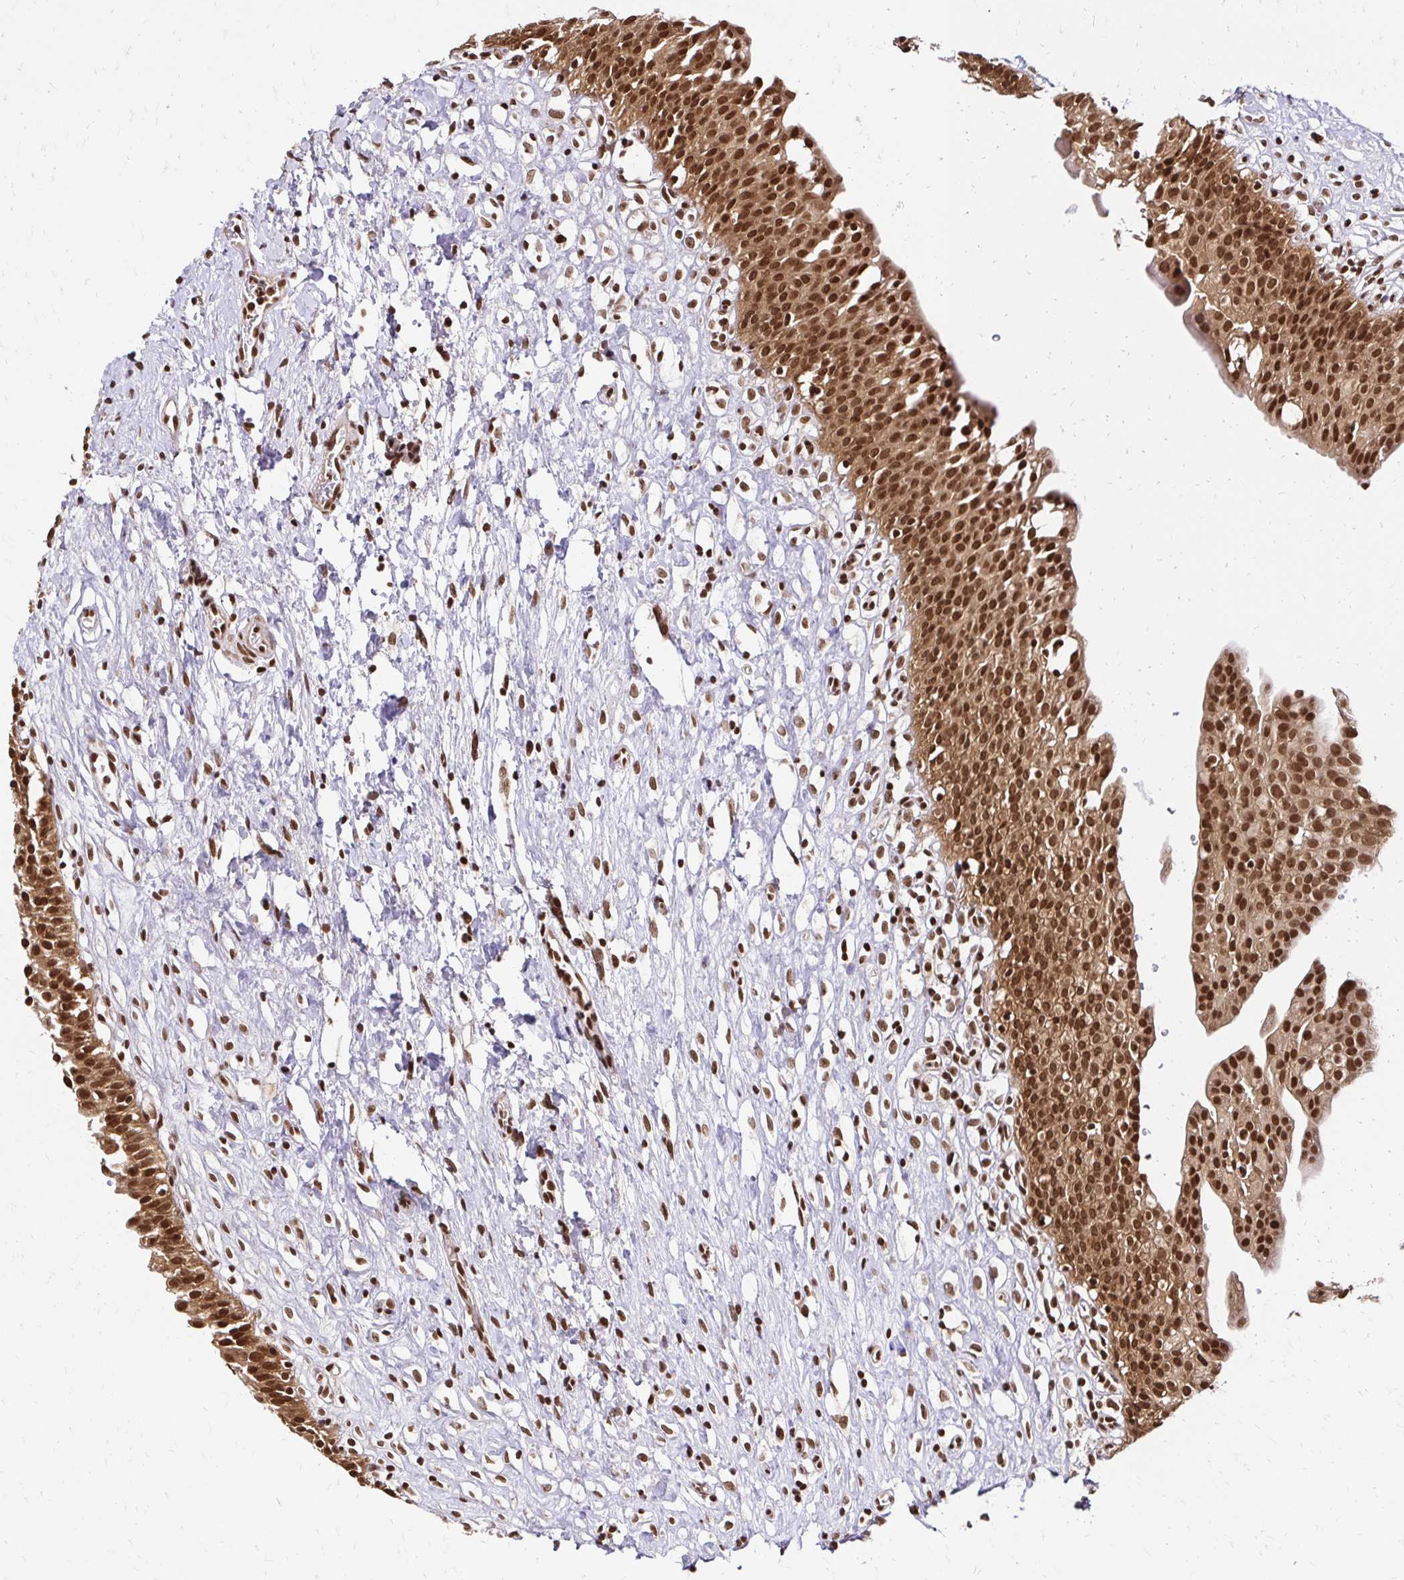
{"staining": {"intensity": "moderate", "quantity": ">75%", "location": "cytoplasmic/membranous,nuclear"}, "tissue": "urinary bladder", "cell_type": "Urothelial cells", "image_type": "normal", "snomed": [{"axis": "morphology", "description": "Normal tissue, NOS"}, {"axis": "topography", "description": "Urinary bladder"}], "caption": "Urothelial cells exhibit medium levels of moderate cytoplasmic/membranous,nuclear expression in about >75% of cells in unremarkable urinary bladder. The protein of interest is shown in brown color, while the nuclei are stained blue.", "gene": "GLYR1", "patient": {"sex": "male", "age": 51}}